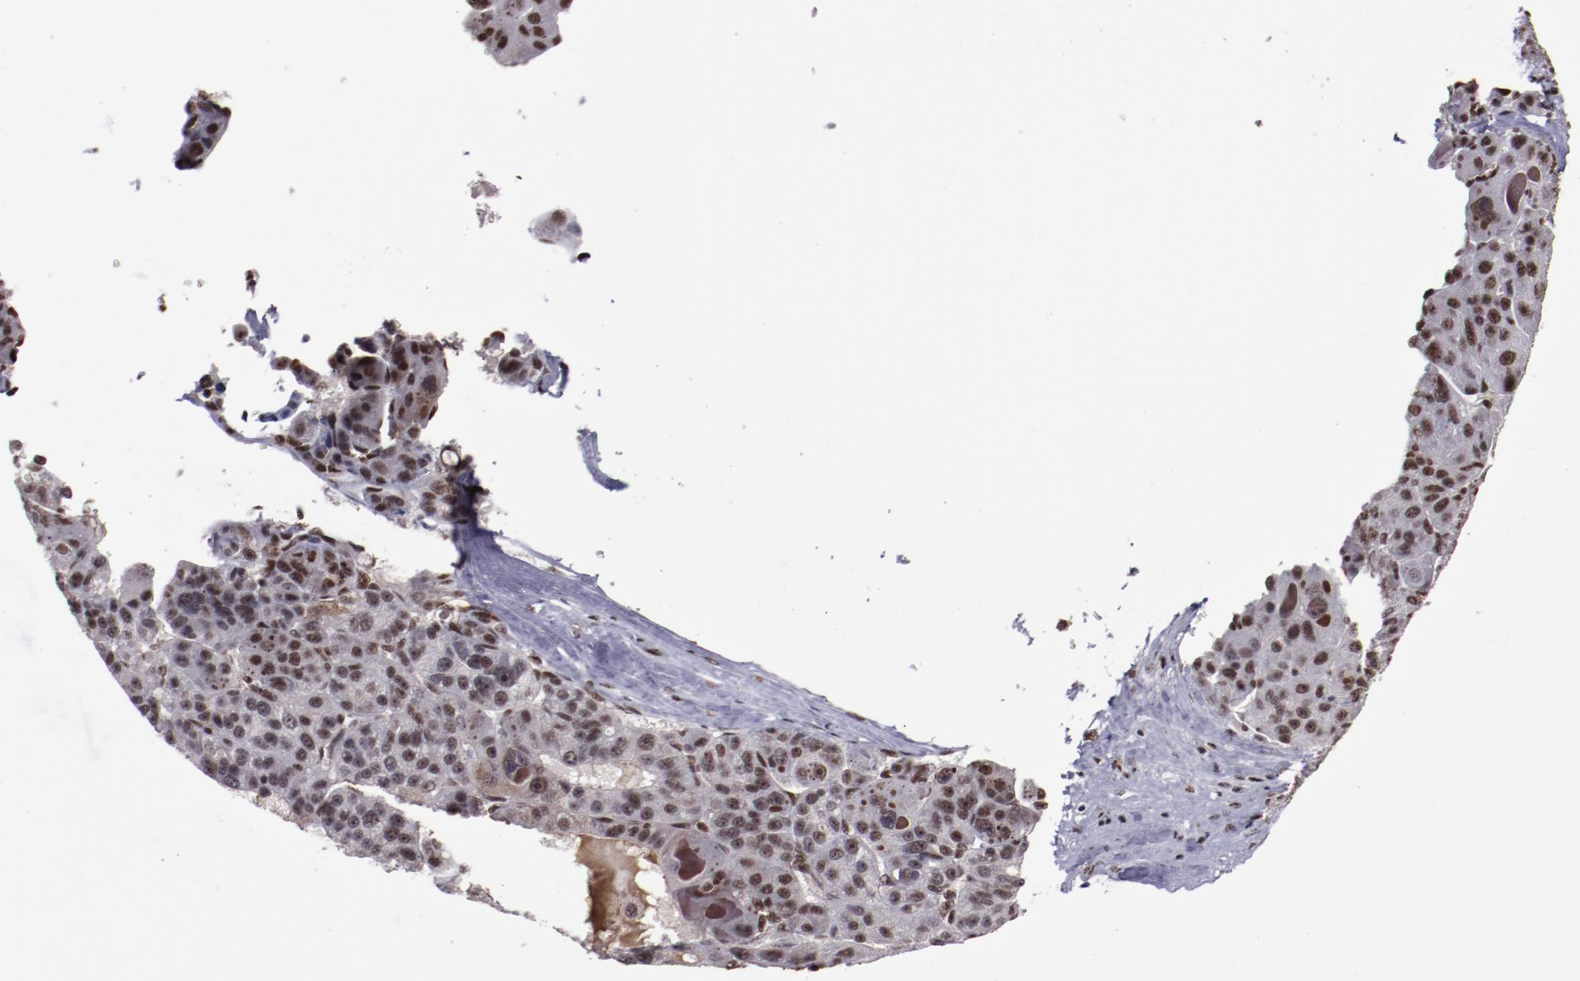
{"staining": {"intensity": "moderate", "quantity": "25%-75%", "location": "nuclear"}, "tissue": "liver cancer", "cell_type": "Tumor cells", "image_type": "cancer", "snomed": [{"axis": "morphology", "description": "Carcinoma, Hepatocellular, NOS"}, {"axis": "topography", "description": "Liver"}], "caption": "Hepatocellular carcinoma (liver) tissue demonstrates moderate nuclear expression in about 25%-75% of tumor cells, visualized by immunohistochemistry.", "gene": "ERH", "patient": {"sex": "male", "age": 76}}